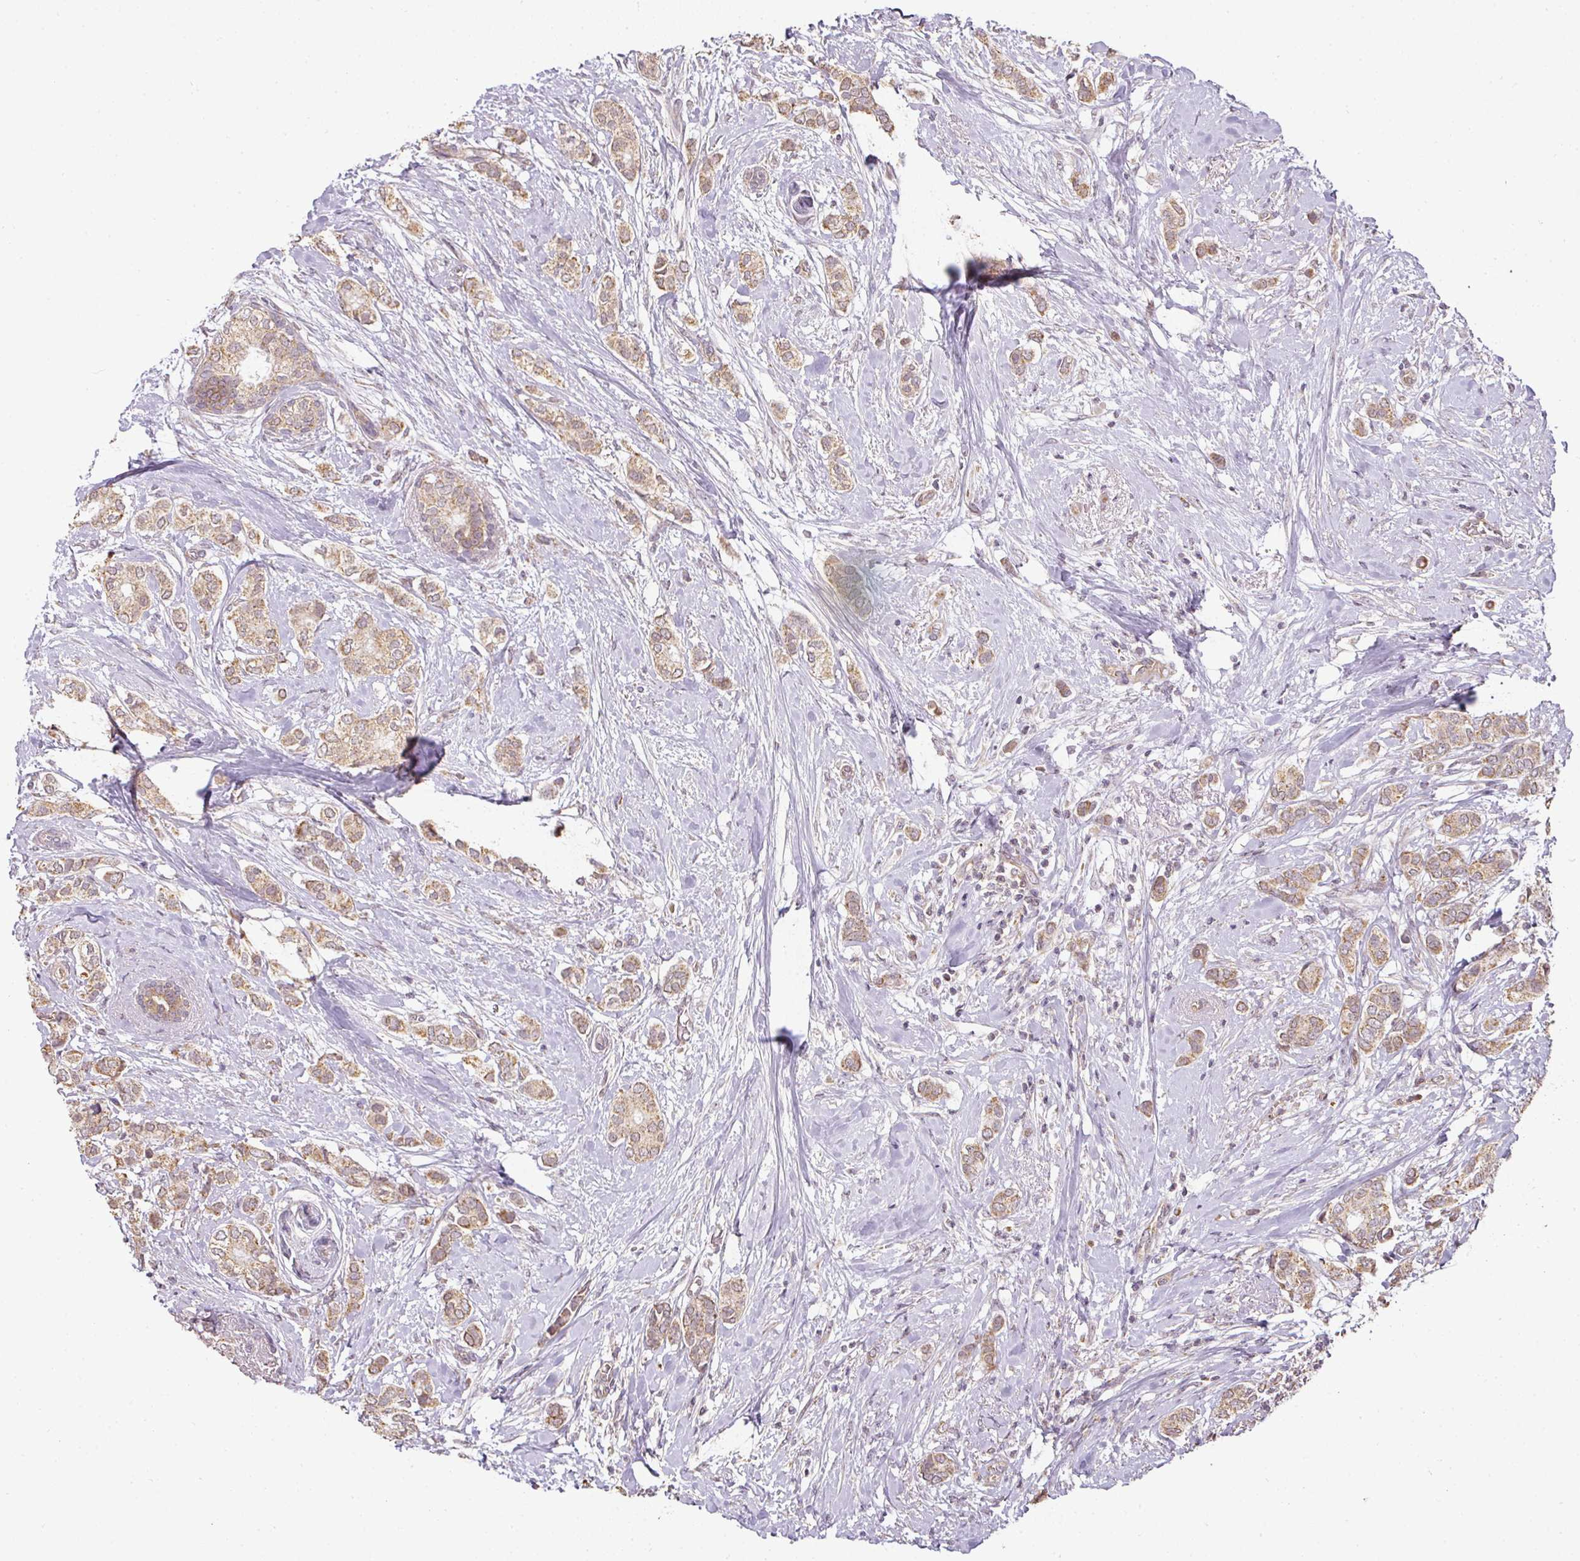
{"staining": {"intensity": "moderate", "quantity": ">75%", "location": "cytoplasmic/membranous"}, "tissue": "breast cancer", "cell_type": "Tumor cells", "image_type": "cancer", "snomed": [{"axis": "morphology", "description": "Duct carcinoma"}, {"axis": "topography", "description": "Breast"}], "caption": "Immunohistochemistry histopathology image of neoplastic tissue: human breast cancer (invasive ductal carcinoma) stained using immunohistochemistry (IHC) shows medium levels of moderate protein expression localized specifically in the cytoplasmic/membranous of tumor cells, appearing as a cytoplasmic/membranous brown color.", "gene": "MYOM2", "patient": {"sex": "female", "age": 73}}